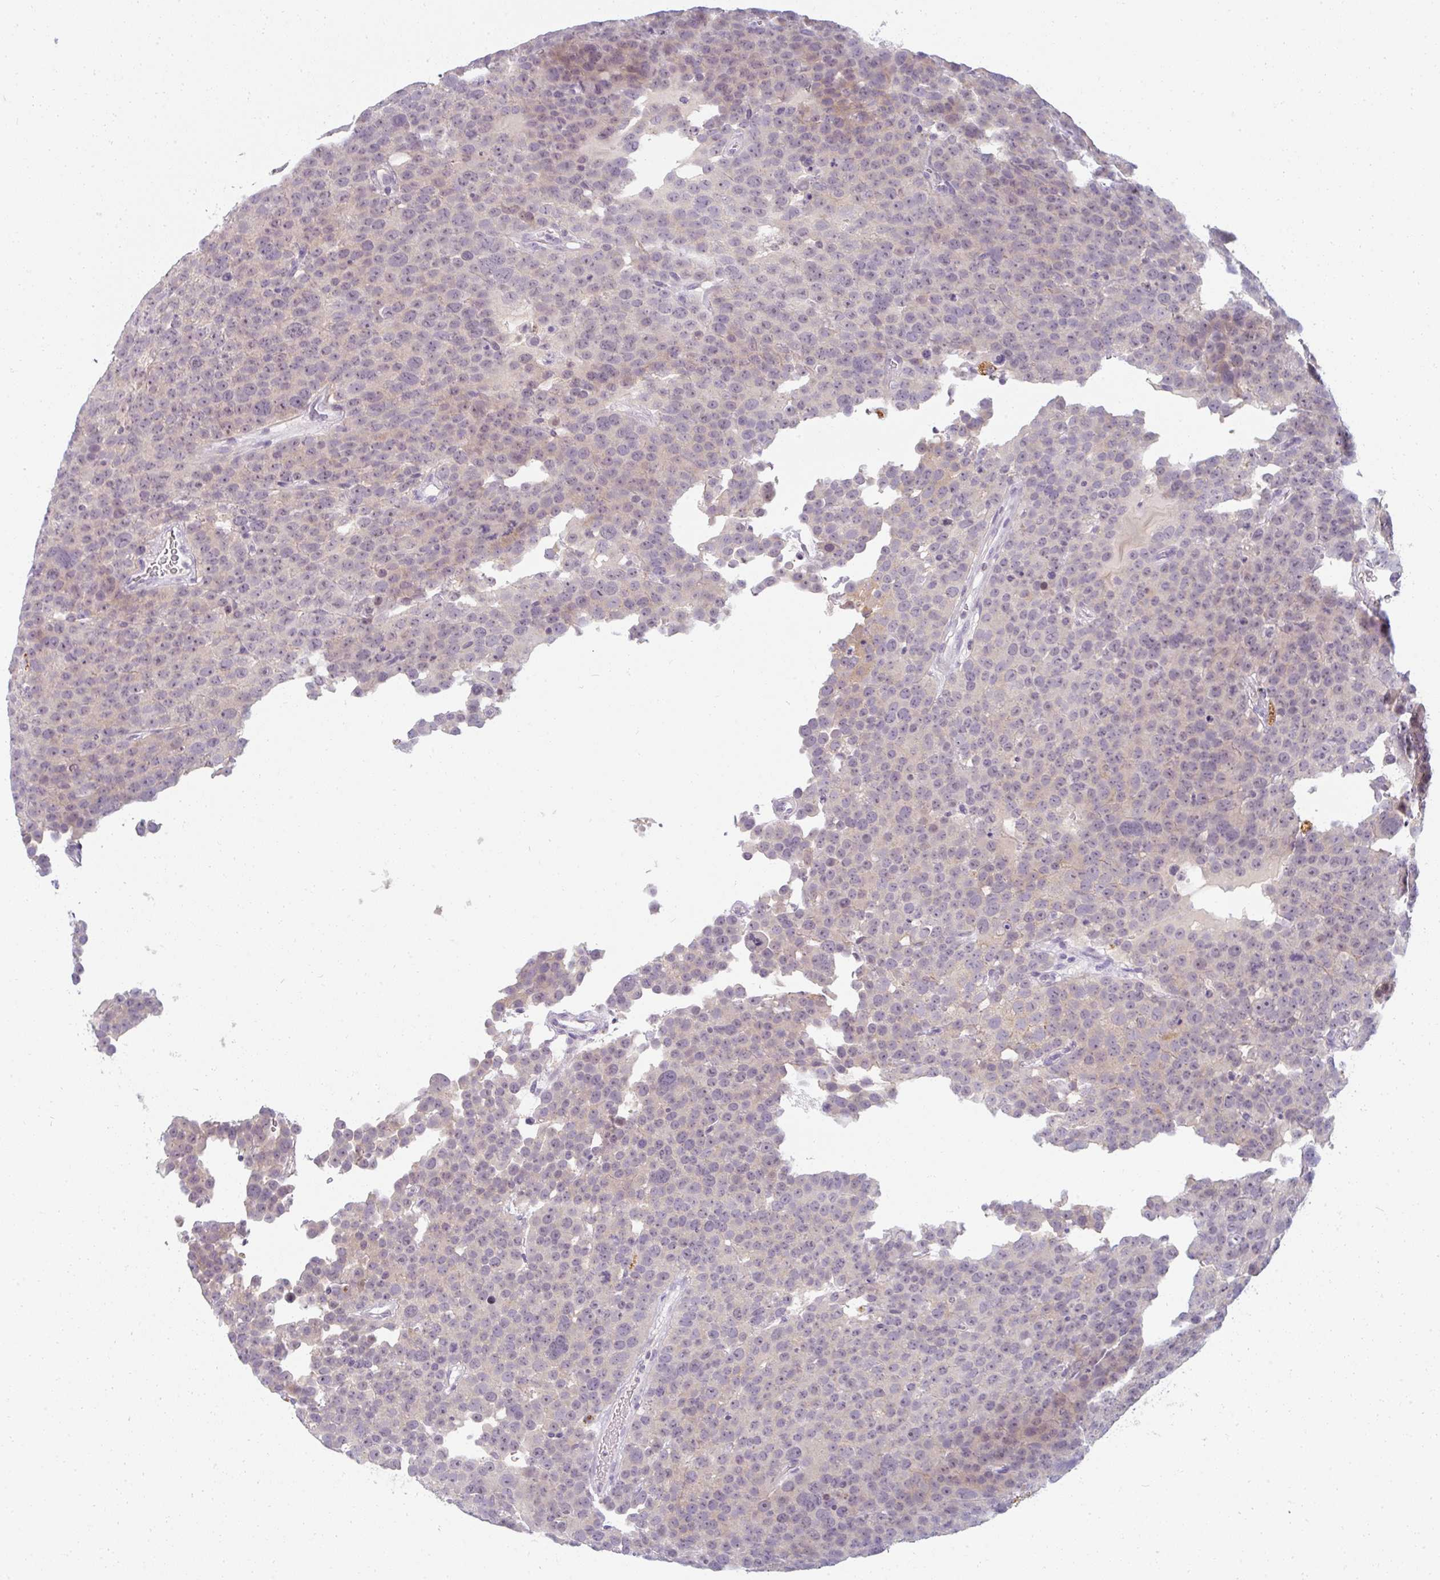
{"staining": {"intensity": "weak", "quantity": "25%-75%", "location": "nuclear"}, "tissue": "testis cancer", "cell_type": "Tumor cells", "image_type": "cancer", "snomed": [{"axis": "morphology", "description": "Seminoma, NOS"}, {"axis": "topography", "description": "Testis"}], "caption": "A brown stain labels weak nuclear staining of a protein in testis cancer (seminoma) tumor cells.", "gene": "PPFIA4", "patient": {"sex": "male", "age": 71}}